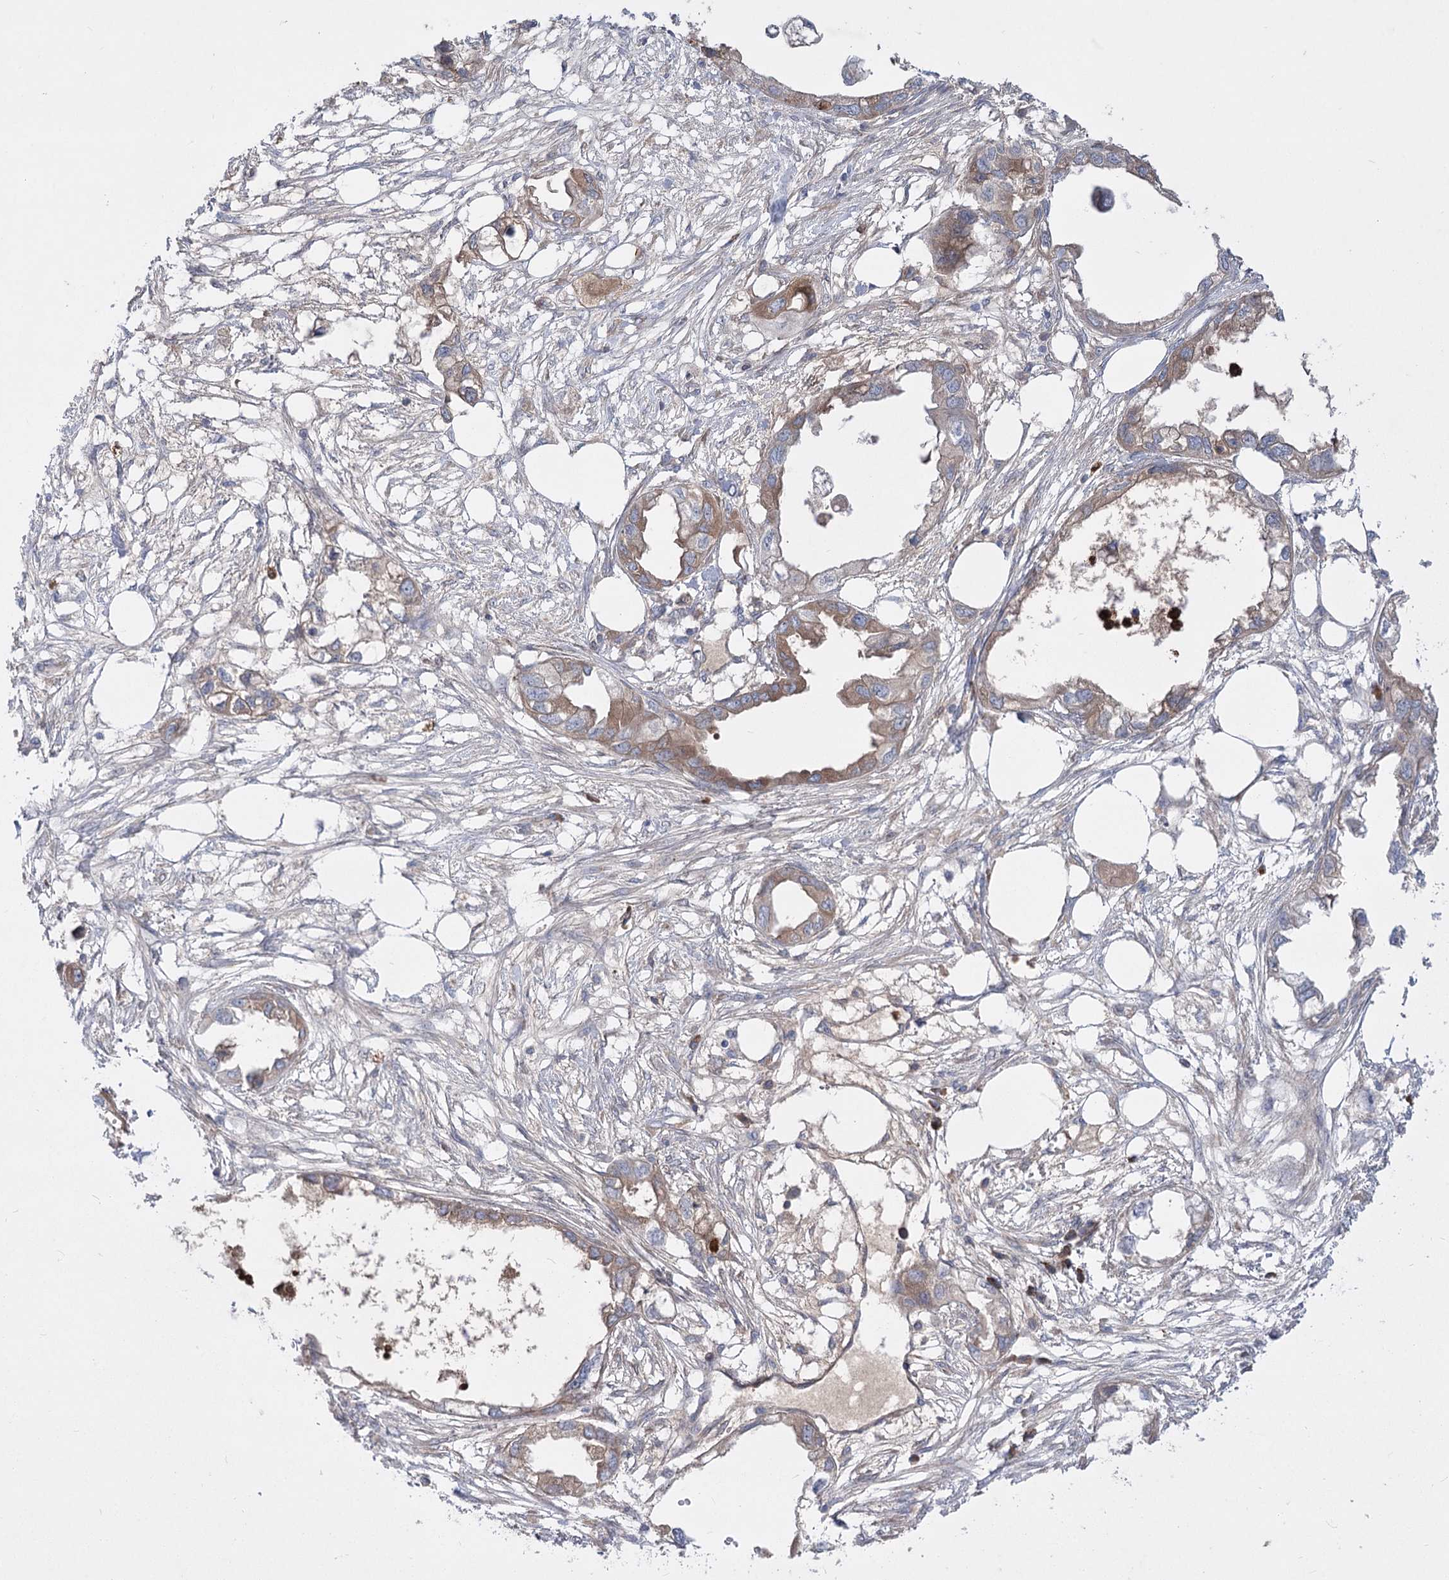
{"staining": {"intensity": "moderate", "quantity": "<25%", "location": "cytoplasmic/membranous"}, "tissue": "endometrial cancer", "cell_type": "Tumor cells", "image_type": "cancer", "snomed": [{"axis": "morphology", "description": "Adenocarcinoma, NOS"}, {"axis": "morphology", "description": "Adenocarcinoma, metastatic, NOS"}, {"axis": "topography", "description": "Adipose tissue"}, {"axis": "topography", "description": "Endometrium"}], "caption": "Immunohistochemistry (IHC) of endometrial metastatic adenocarcinoma displays low levels of moderate cytoplasmic/membranous staining in about <25% of tumor cells. Using DAB (brown) and hematoxylin (blue) stains, captured at high magnification using brightfield microscopy.", "gene": "PLEKHA5", "patient": {"sex": "female", "age": 67}}